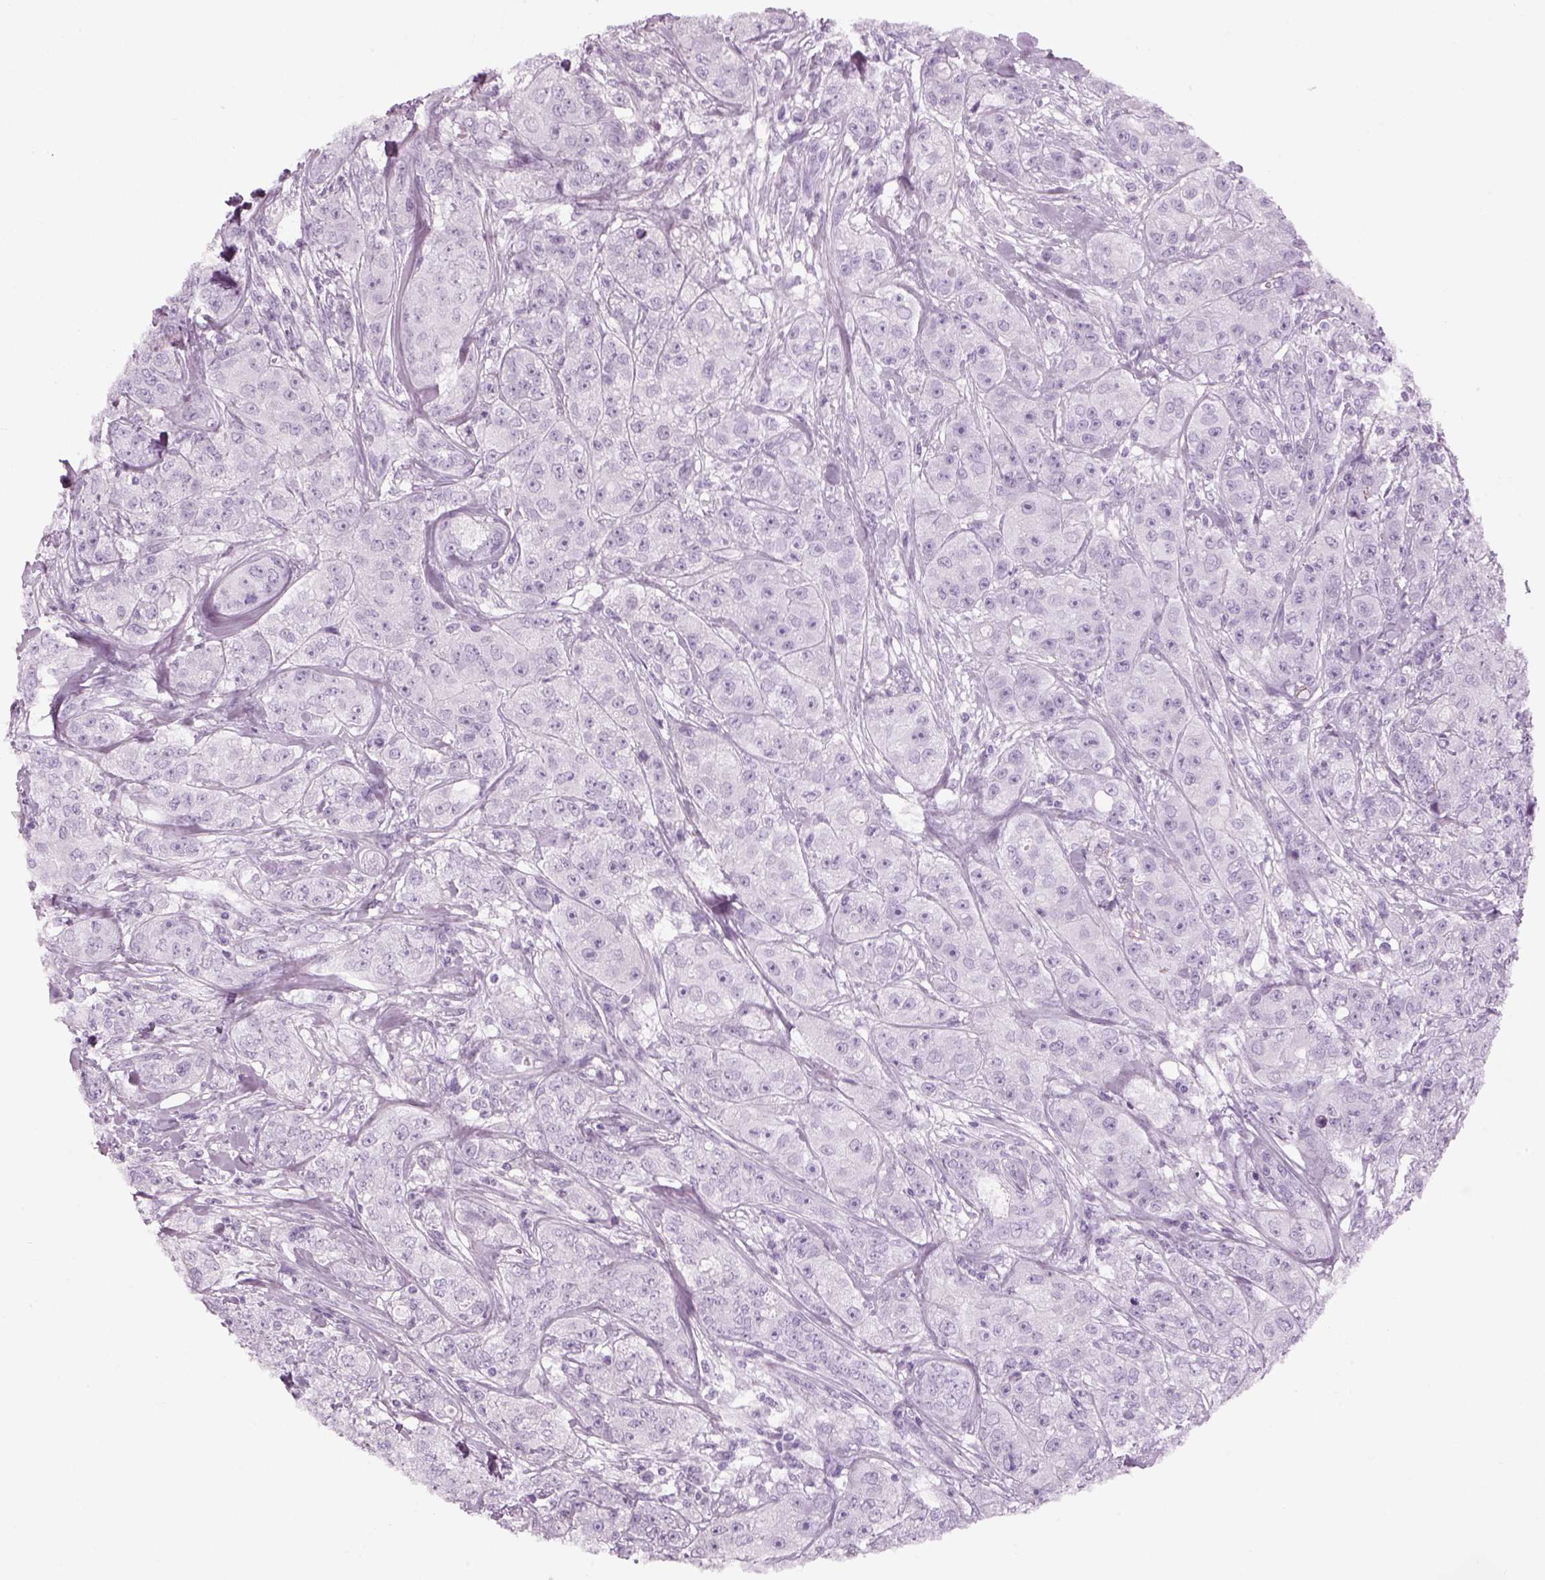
{"staining": {"intensity": "negative", "quantity": "none", "location": "none"}, "tissue": "breast cancer", "cell_type": "Tumor cells", "image_type": "cancer", "snomed": [{"axis": "morphology", "description": "Duct carcinoma"}, {"axis": "topography", "description": "Breast"}], "caption": "The photomicrograph displays no staining of tumor cells in breast invasive ductal carcinoma.", "gene": "PABPC1L2B", "patient": {"sex": "female", "age": 43}}